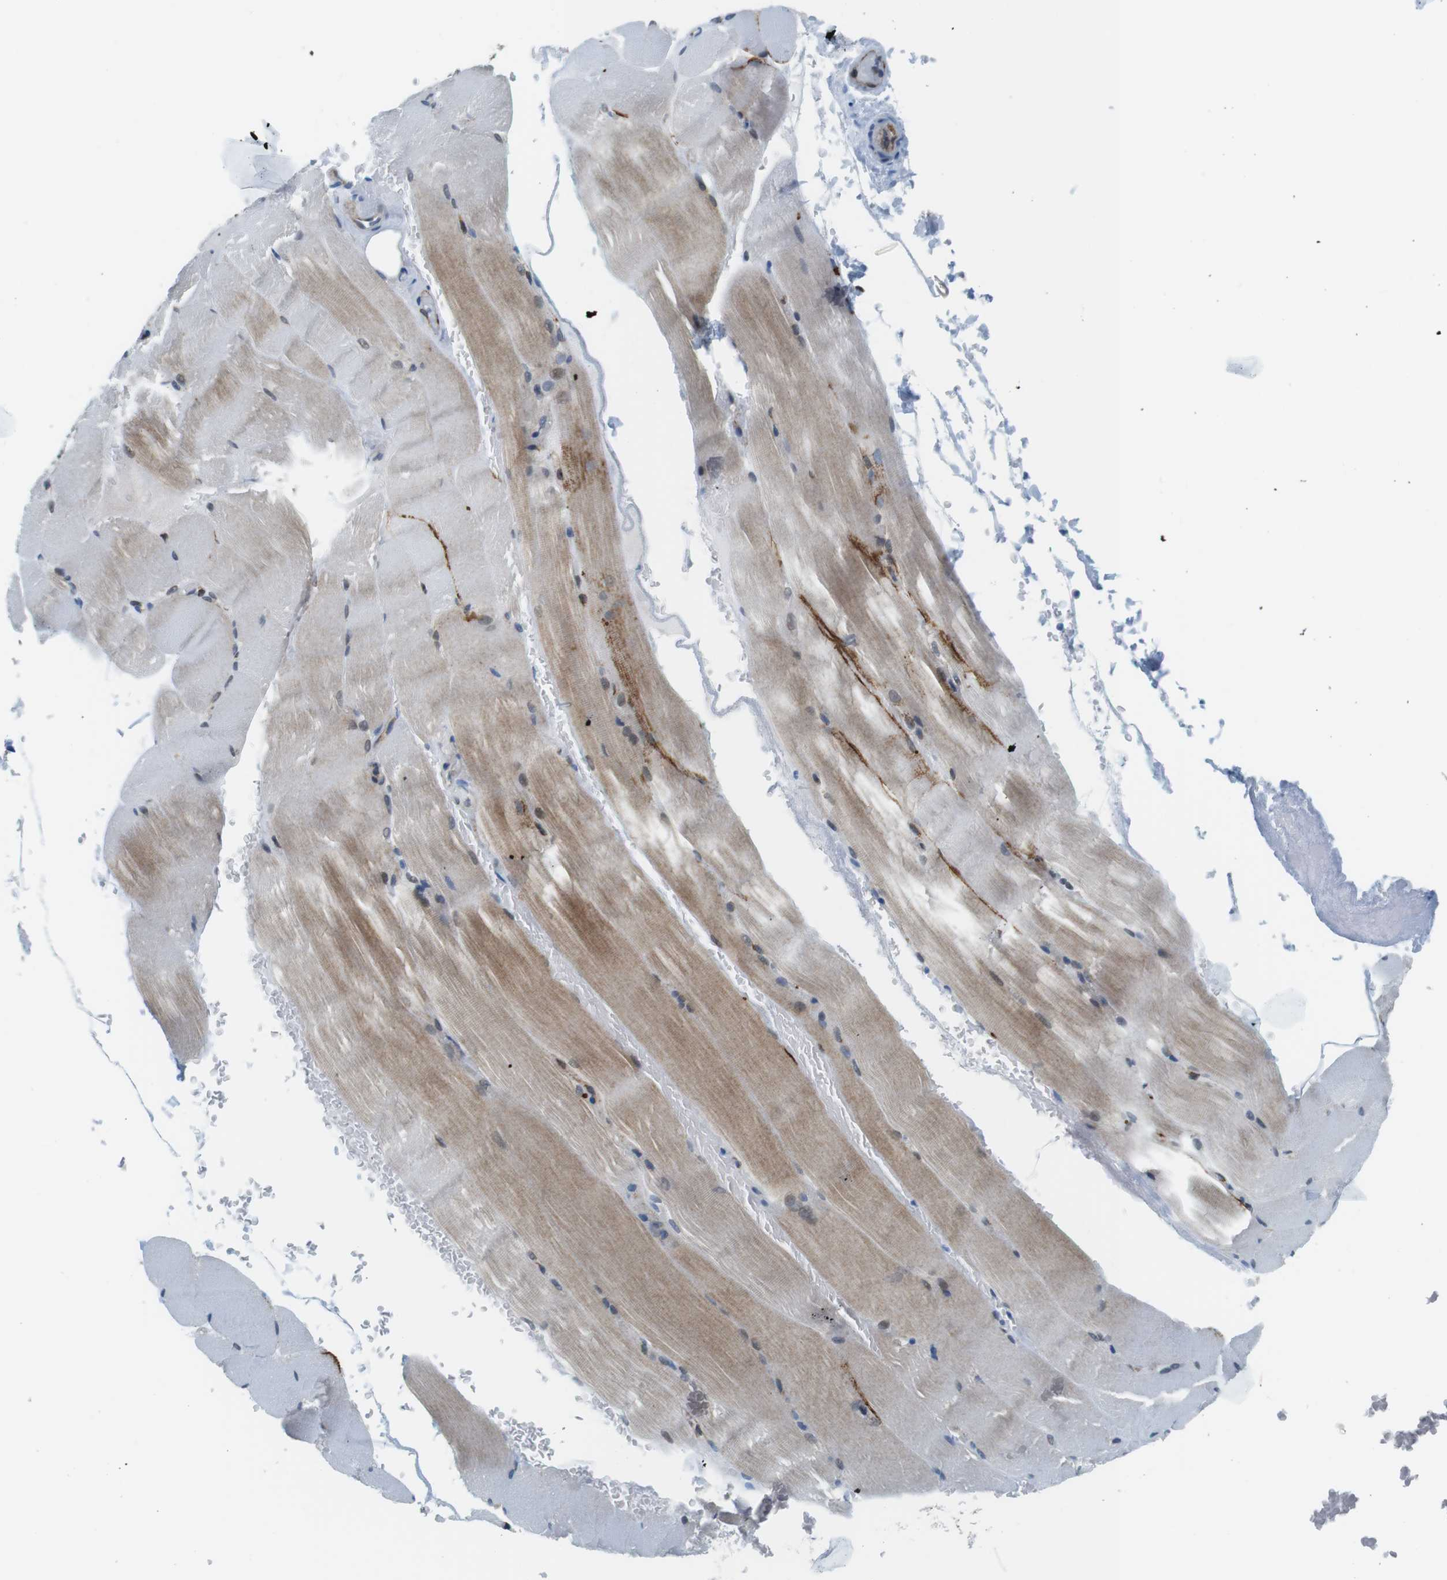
{"staining": {"intensity": "weak", "quantity": "25%-75%", "location": "cytoplasmic/membranous"}, "tissue": "skeletal muscle", "cell_type": "Myocytes", "image_type": "normal", "snomed": [{"axis": "morphology", "description": "Normal tissue, NOS"}, {"axis": "topography", "description": "Skeletal muscle"}, {"axis": "topography", "description": "Parathyroid gland"}], "caption": "IHC photomicrograph of unremarkable skeletal muscle stained for a protein (brown), which exhibits low levels of weak cytoplasmic/membranous expression in approximately 25%-75% of myocytes.", "gene": "CIITA", "patient": {"sex": "female", "age": 37}}